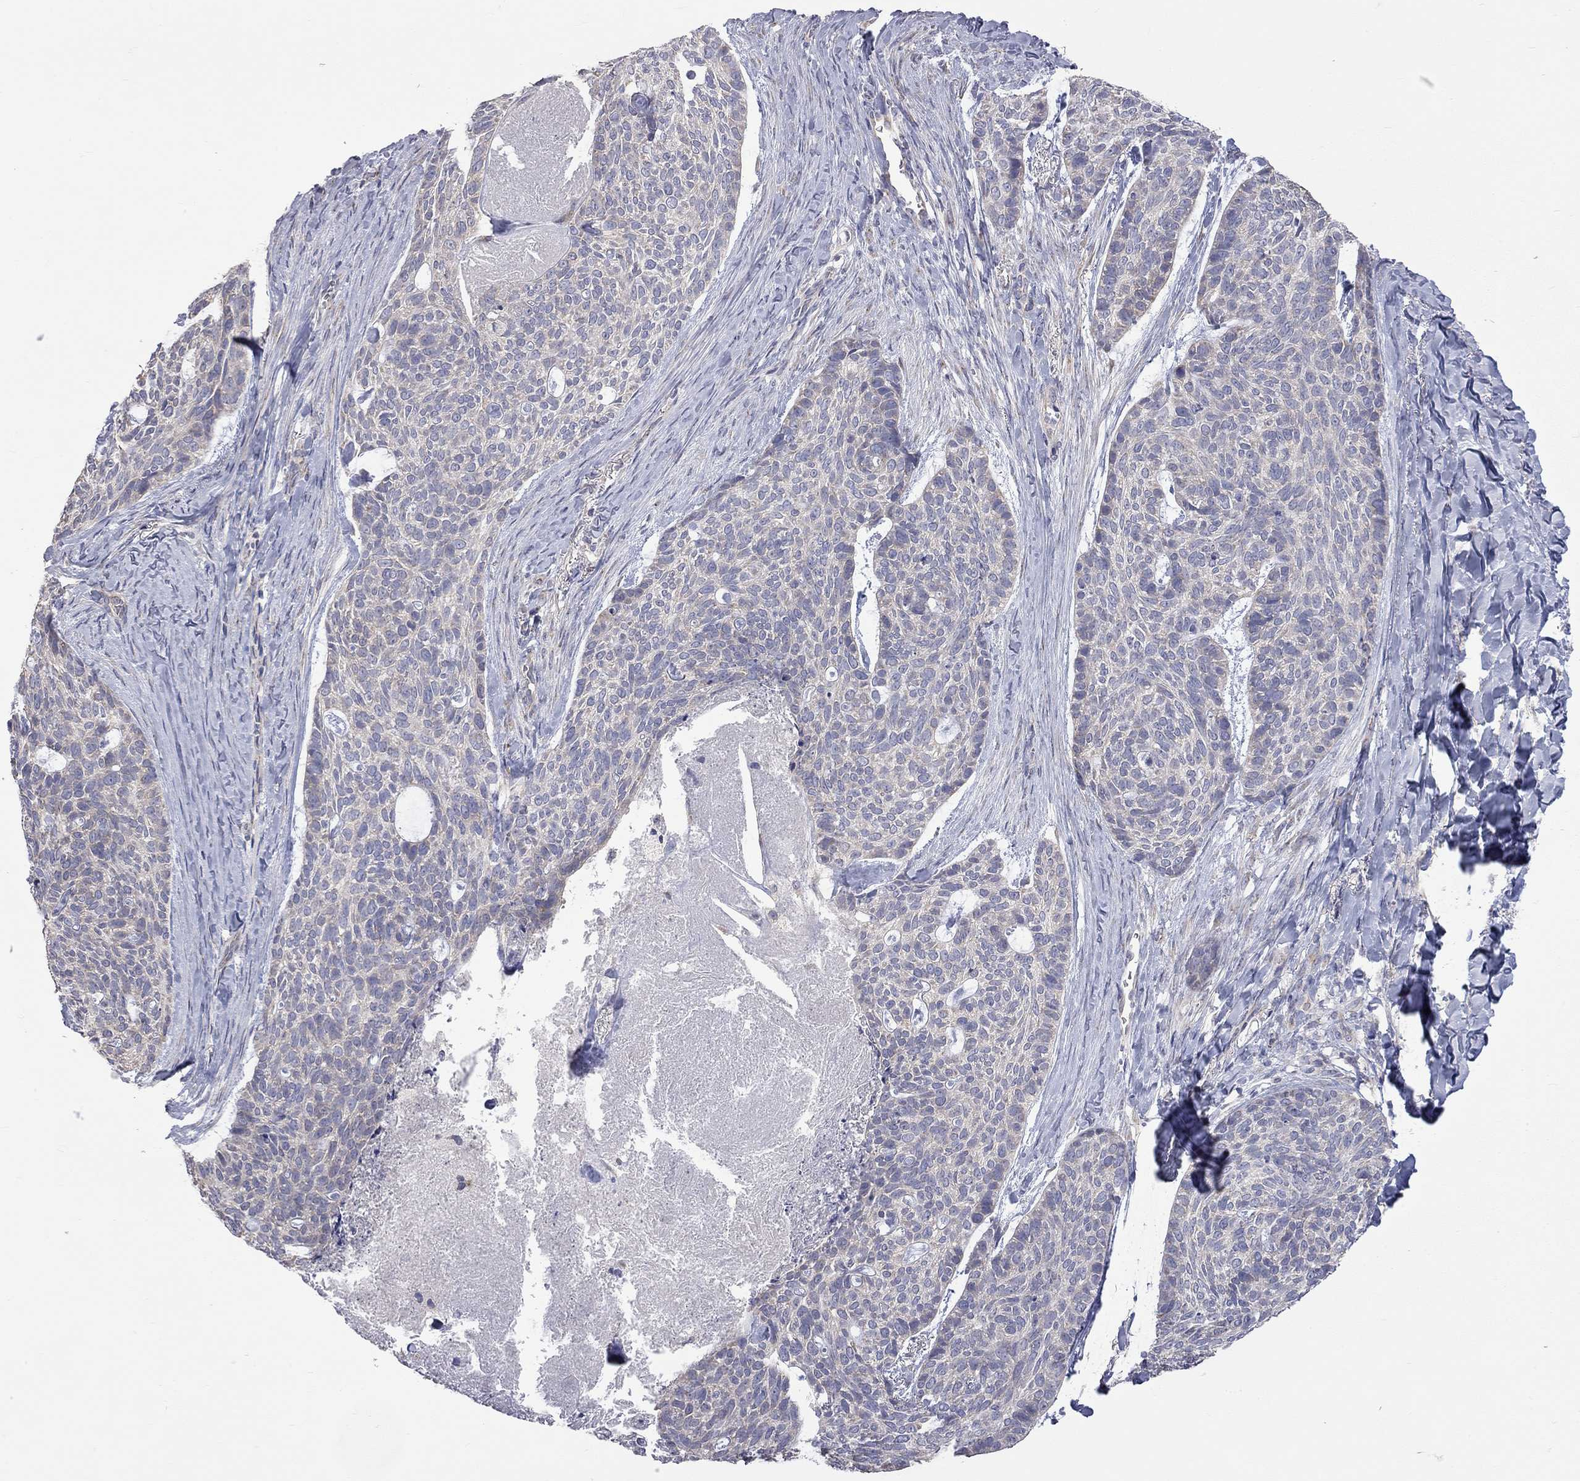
{"staining": {"intensity": "negative", "quantity": "none", "location": "none"}, "tissue": "skin cancer", "cell_type": "Tumor cells", "image_type": "cancer", "snomed": [{"axis": "morphology", "description": "Basal cell carcinoma"}, {"axis": "topography", "description": "Skin"}], "caption": "Skin cancer stained for a protein using immunohistochemistry displays no positivity tumor cells.", "gene": "OPRK1", "patient": {"sex": "female", "age": 69}}